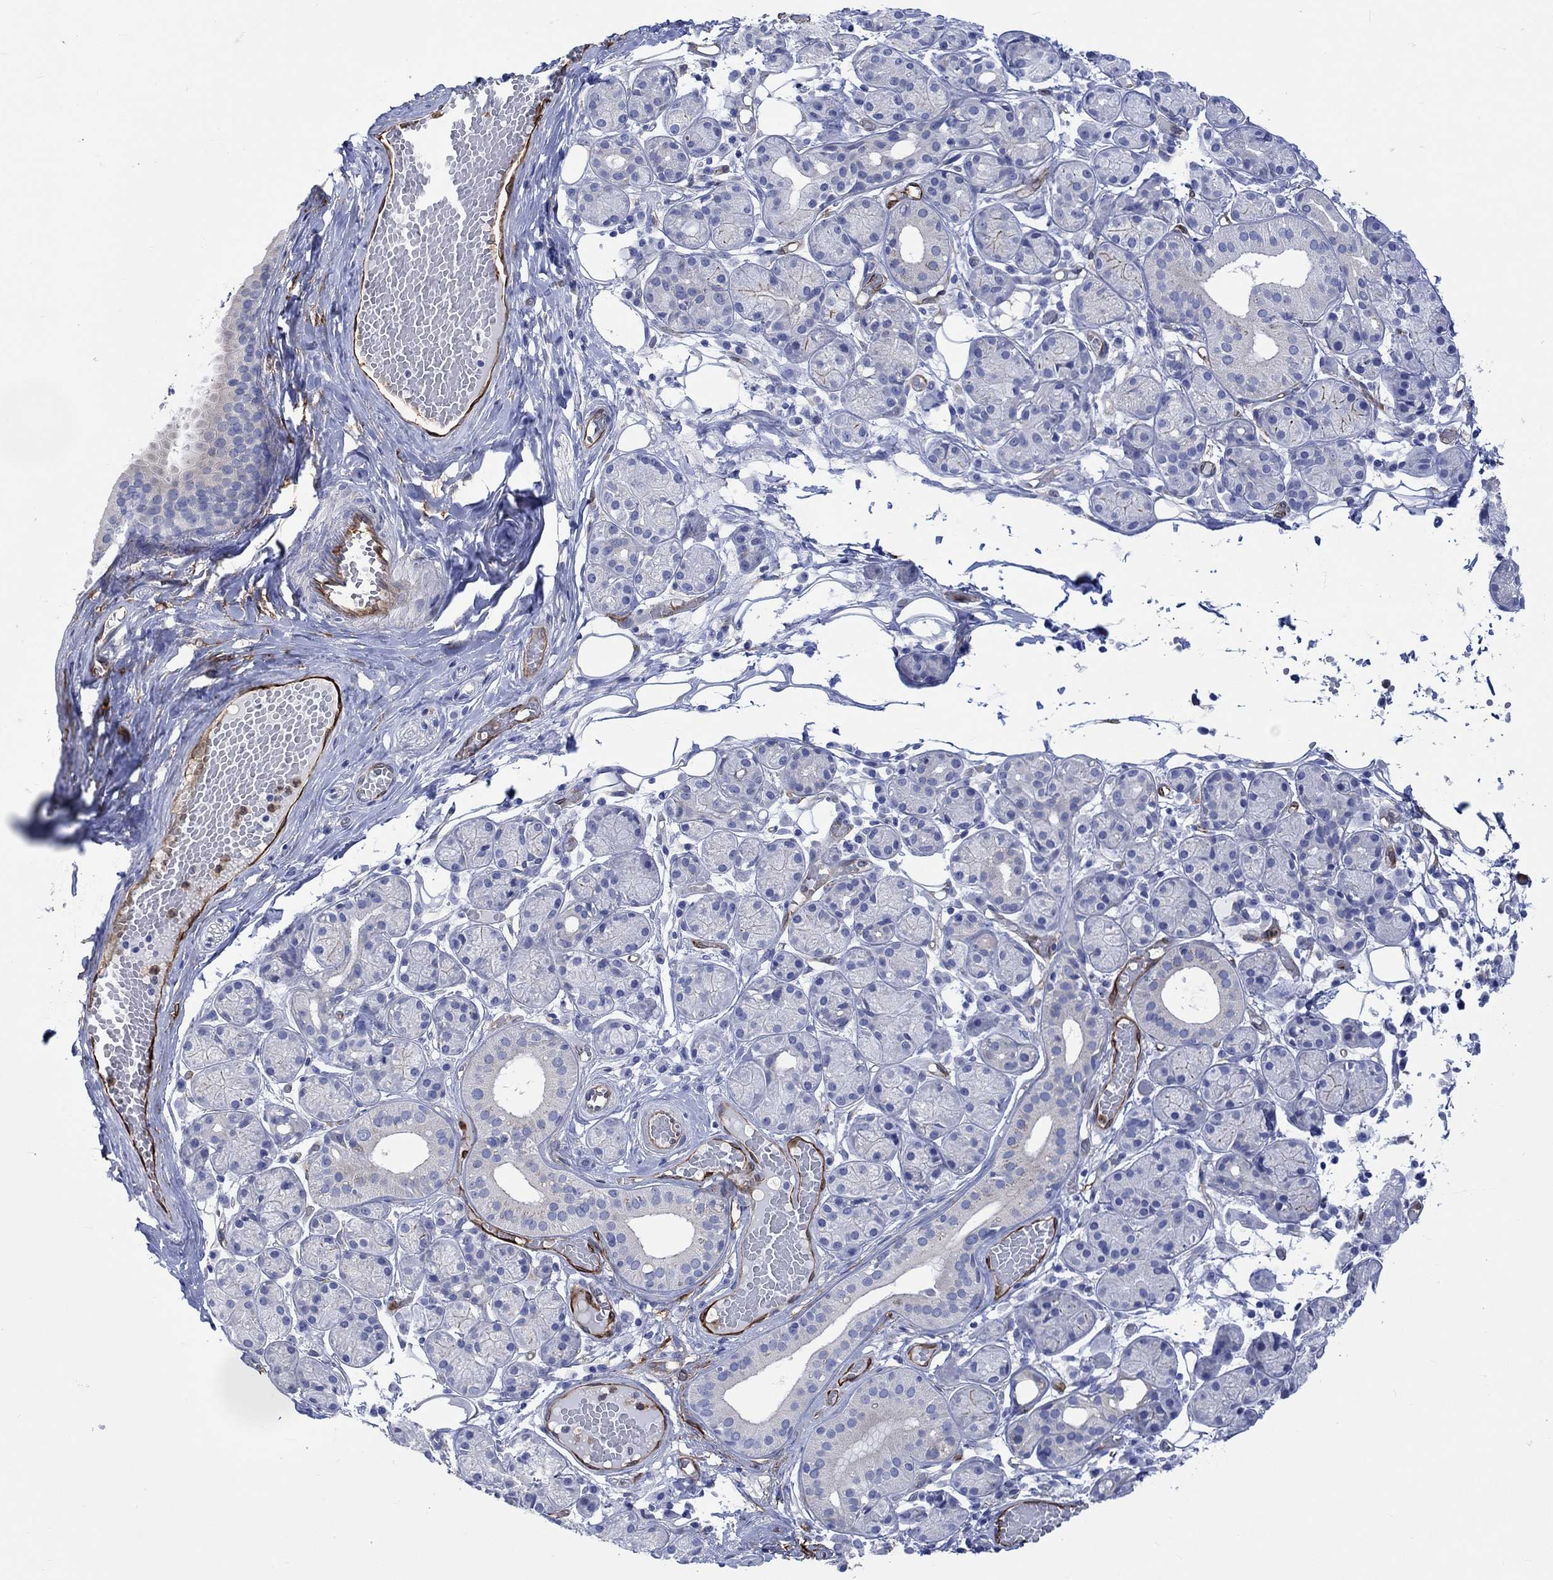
{"staining": {"intensity": "negative", "quantity": "none", "location": "none"}, "tissue": "salivary gland", "cell_type": "Glandular cells", "image_type": "normal", "snomed": [{"axis": "morphology", "description": "Normal tissue, NOS"}, {"axis": "topography", "description": "Salivary gland"}, {"axis": "topography", "description": "Peripheral nerve tissue"}], "caption": "Immunohistochemistry histopathology image of normal human salivary gland stained for a protein (brown), which displays no positivity in glandular cells.", "gene": "TGM2", "patient": {"sex": "male", "age": 71}}